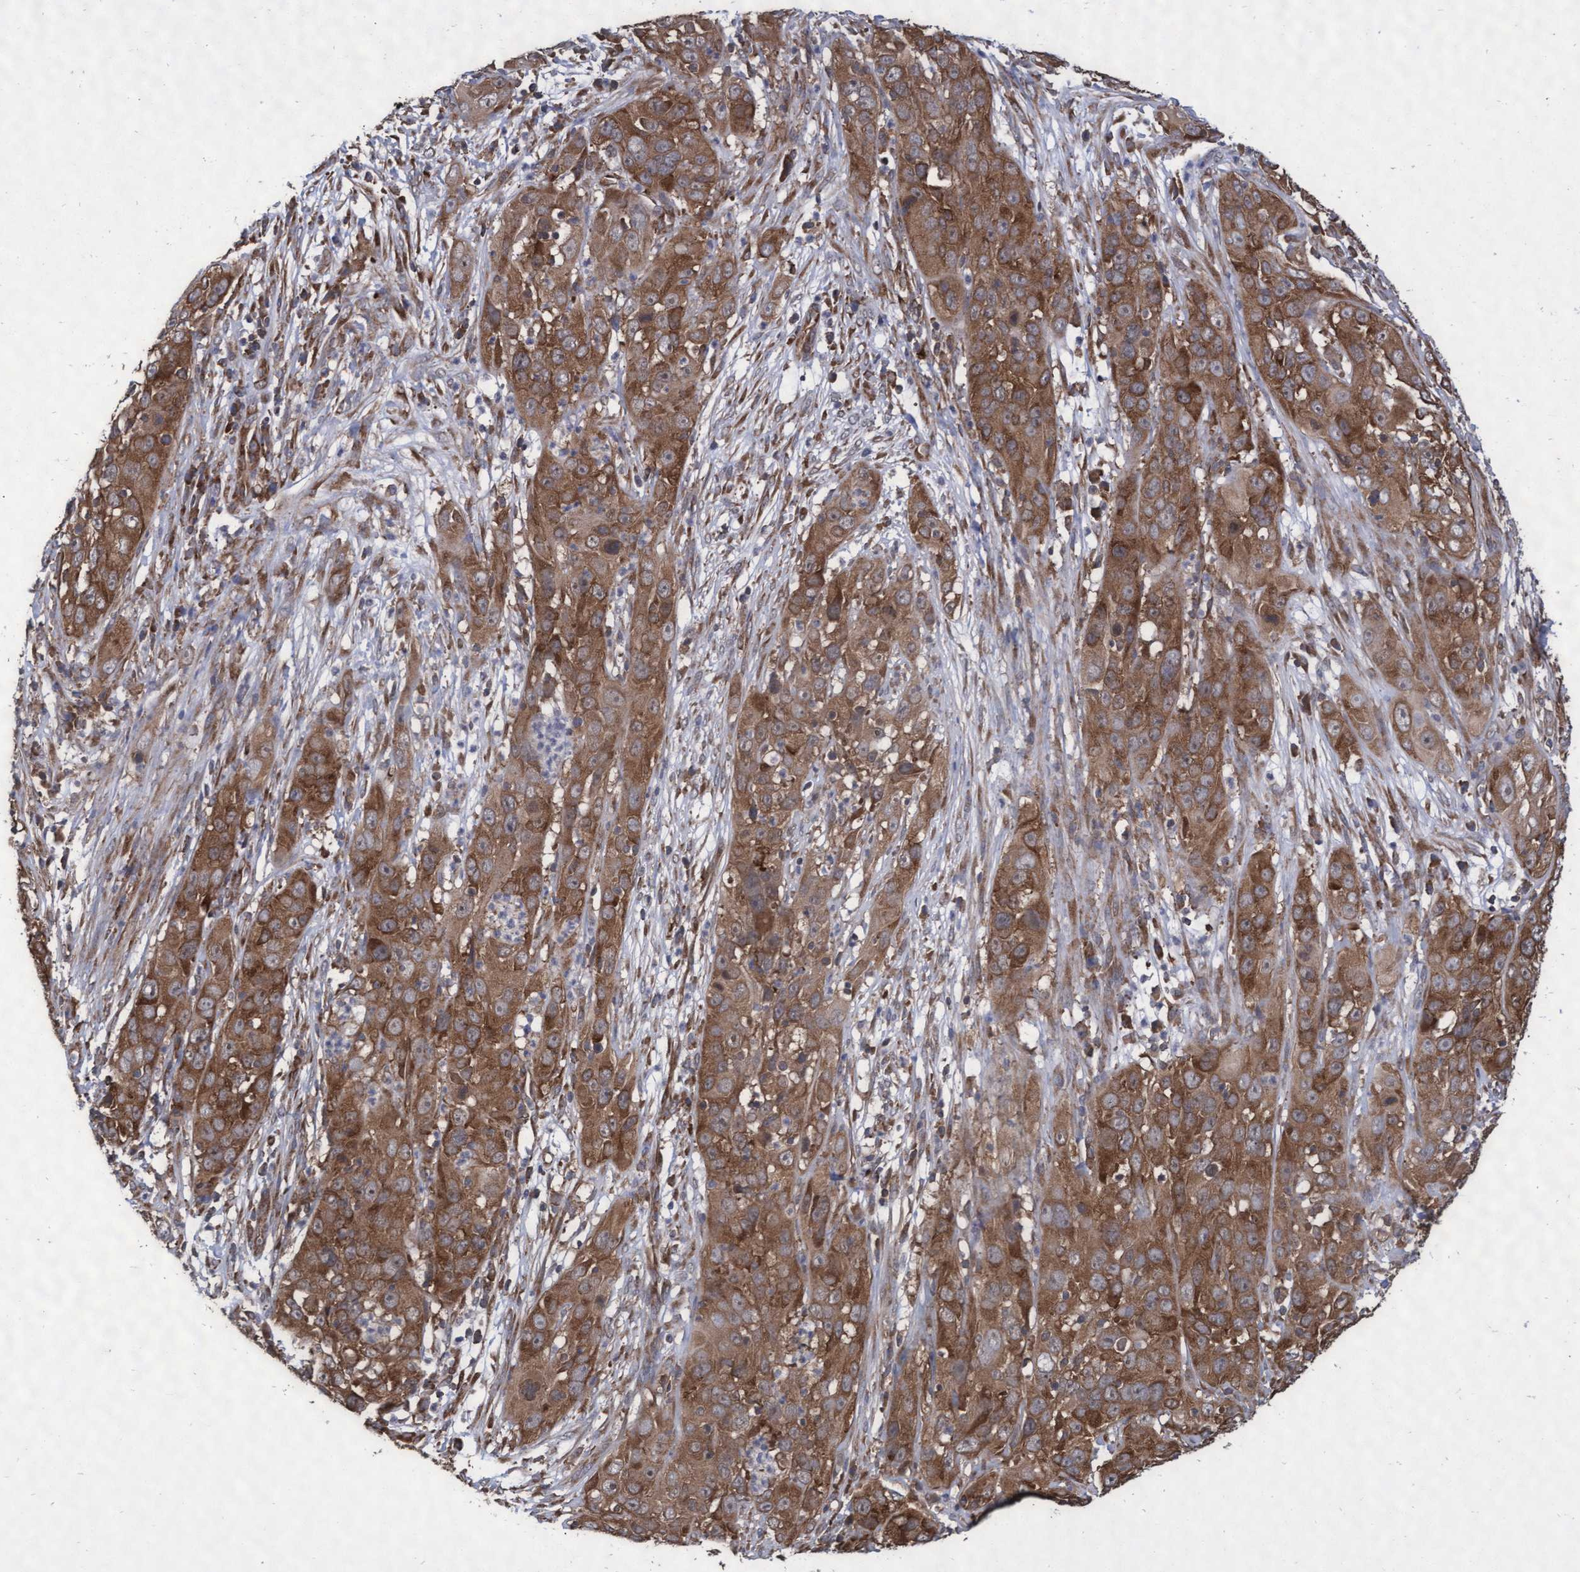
{"staining": {"intensity": "strong", "quantity": ">75%", "location": "cytoplasmic/membranous"}, "tissue": "cervical cancer", "cell_type": "Tumor cells", "image_type": "cancer", "snomed": [{"axis": "morphology", "description": "Squamous cell carcinoma, NOS"}, {"axis": "topography", "description": "Cervix"}], "caption": "An IHC micrograph of tumor tissue is shown. Protein staining in brown labels strong cytoplasmic/membranous positivity in cervical cancer (squamous cell carcinoma) within tumor cells.", "gene": "ABCF2", "patient": {"sex": "female", "age": 32}}